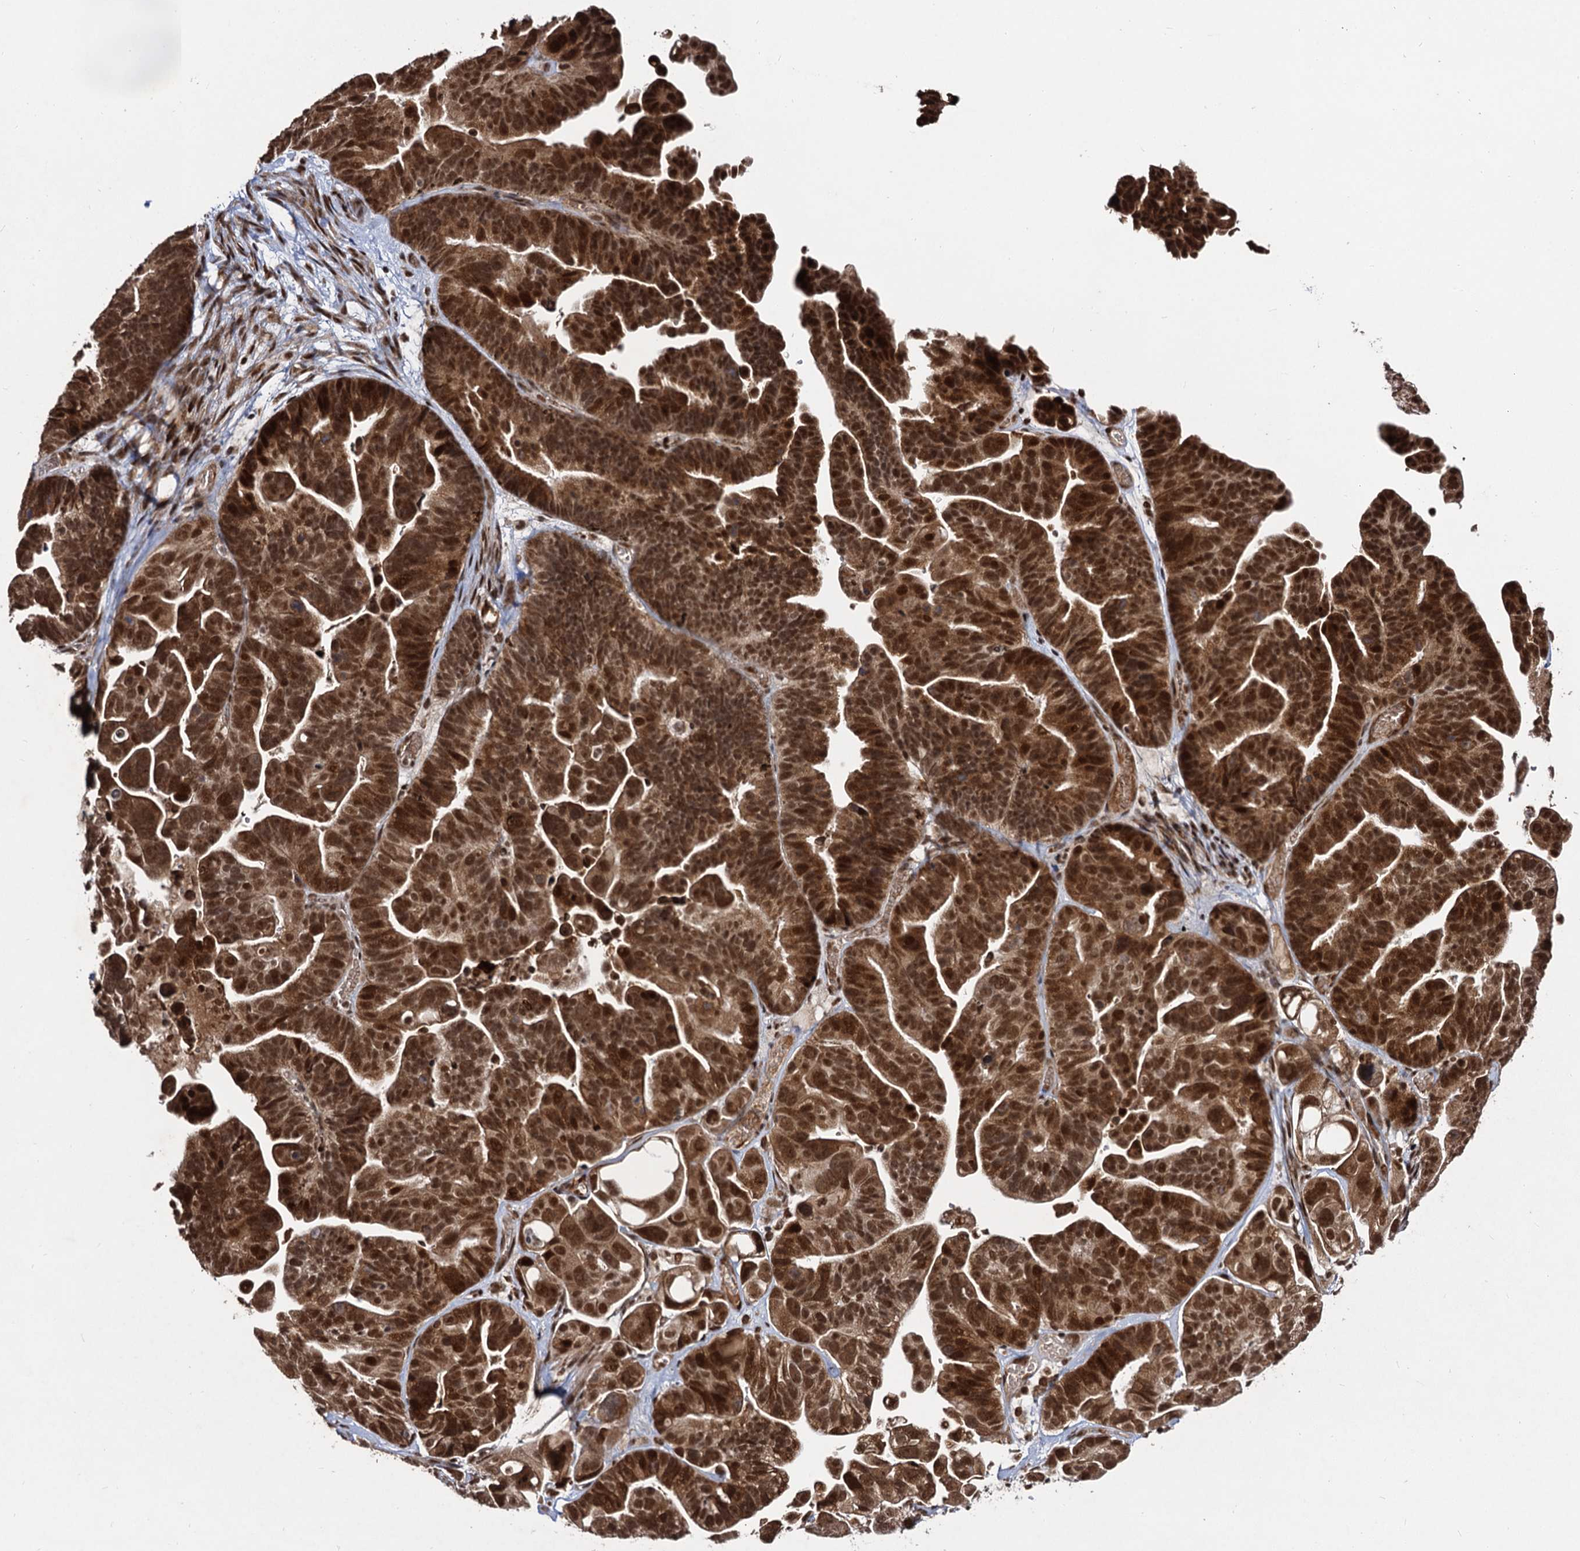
{"staining": {"intensity": "strong", "quantity": ">75%", "location": "cytoplasmic/membranous,nuclear"}, "tissue": "ovarian cancer", "cell_type": "Tumor cells", "image_type": "cancer", "snomed": [{"axis": "morphology", "description": "Cystadenocarcinoma, serous, NOS"}, {"axis": "topography", "description": "Ovary"}], "caption": "Brown immunohistochemical staining in human ovarian cancer reveals strong cytoplasmic/membranous and nuclear staining in approximately >75% of tumor cells.", "gene": "SFSWAP", "patient": {"sex": "female", "age": 56}}